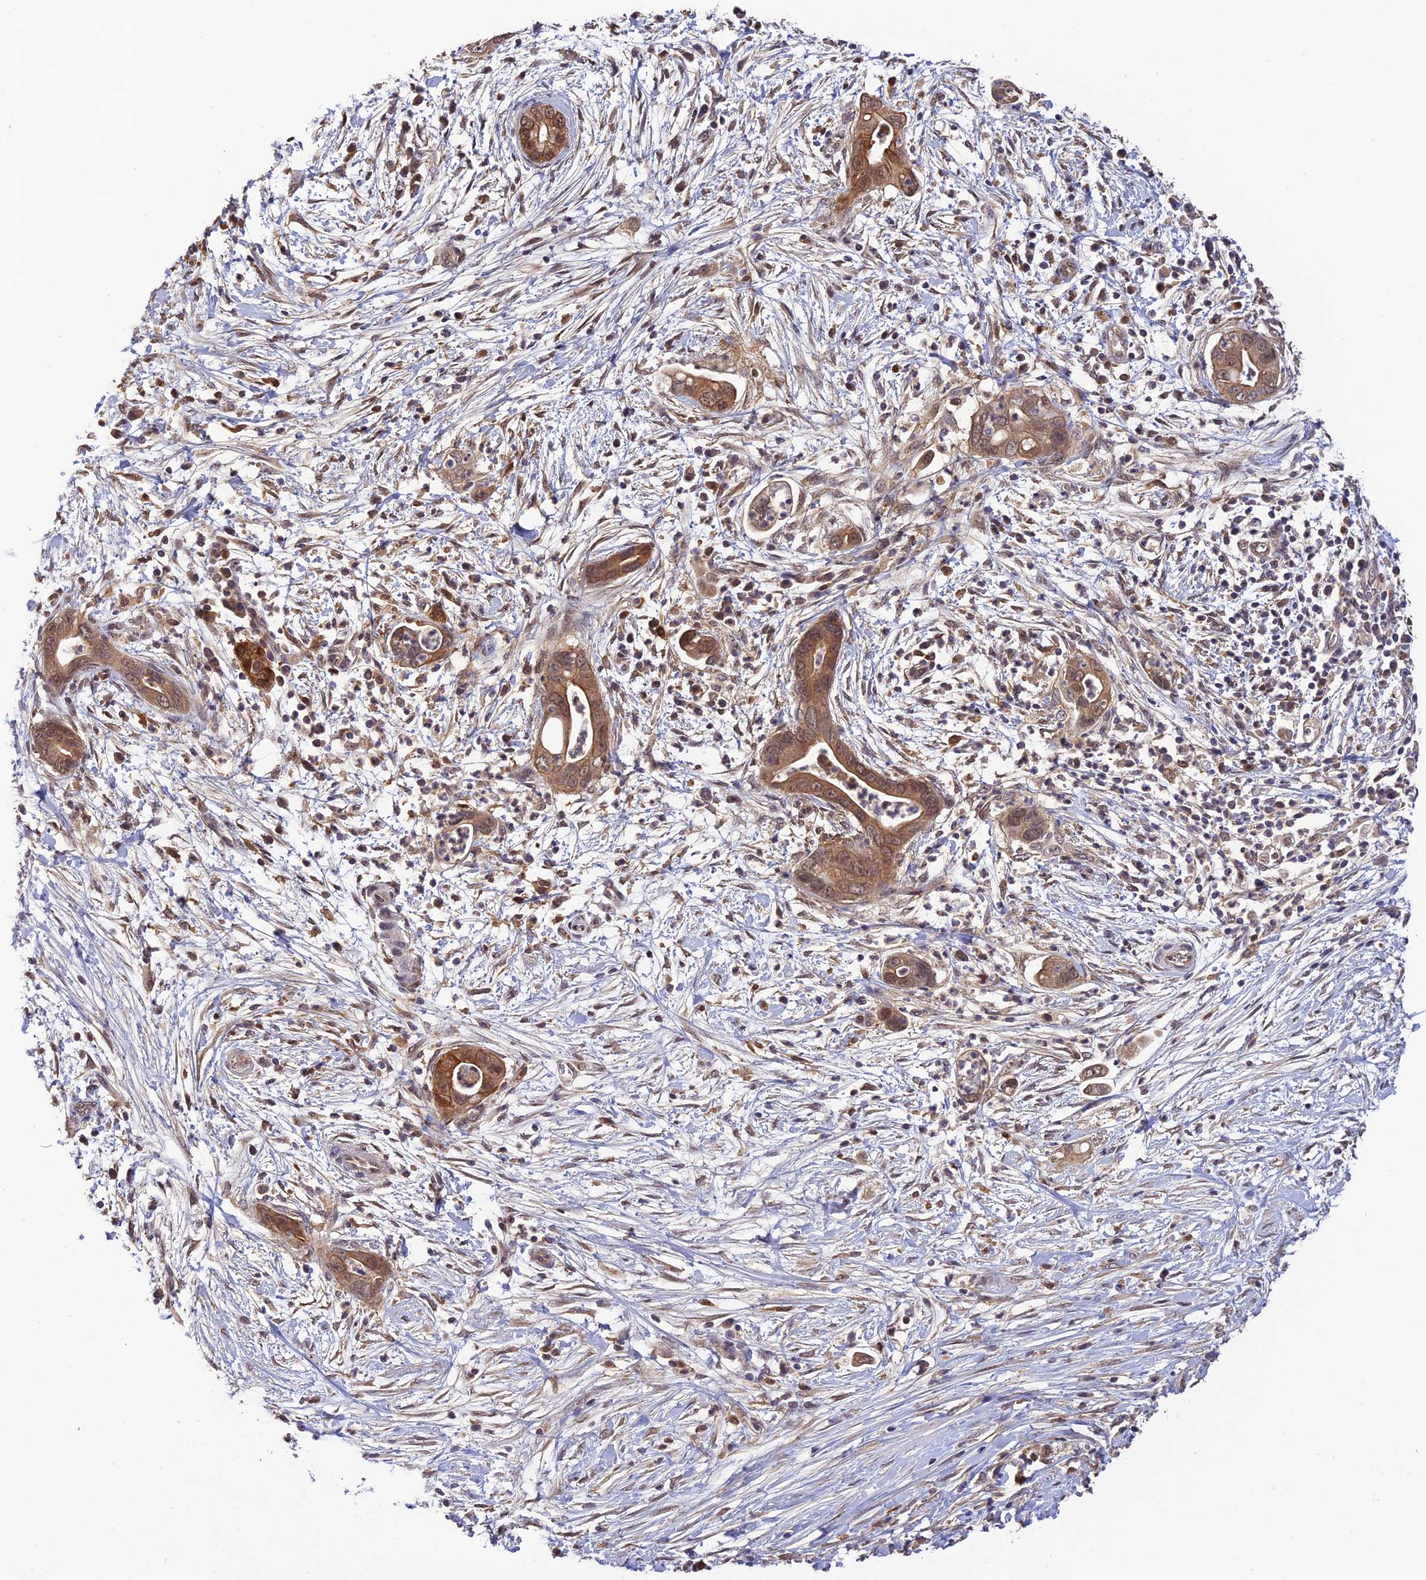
{"staining": {"intensity": "moderate", "quantity": ">75%", "location": "cytoplasmic/membranous,nuclear"}, "tissue": "pancreatic cancer", "cell_type": "Tumor cells", "image_type": "cancer", "snomed": [{"axis": "morphology", "description": "Adenocarcinoma, NOS"}, {"axis": "topography", "description": "Pancreas"}], "caption": "Immunohistochemical staining of human pancreatic cancer demonstrates medium levels of moderate cytoplasmic/membranous and nuclear protein expression in about >75% of tumor cells.", "gene": "MNS1", "patient": {"sex": "male", "age": 75}}